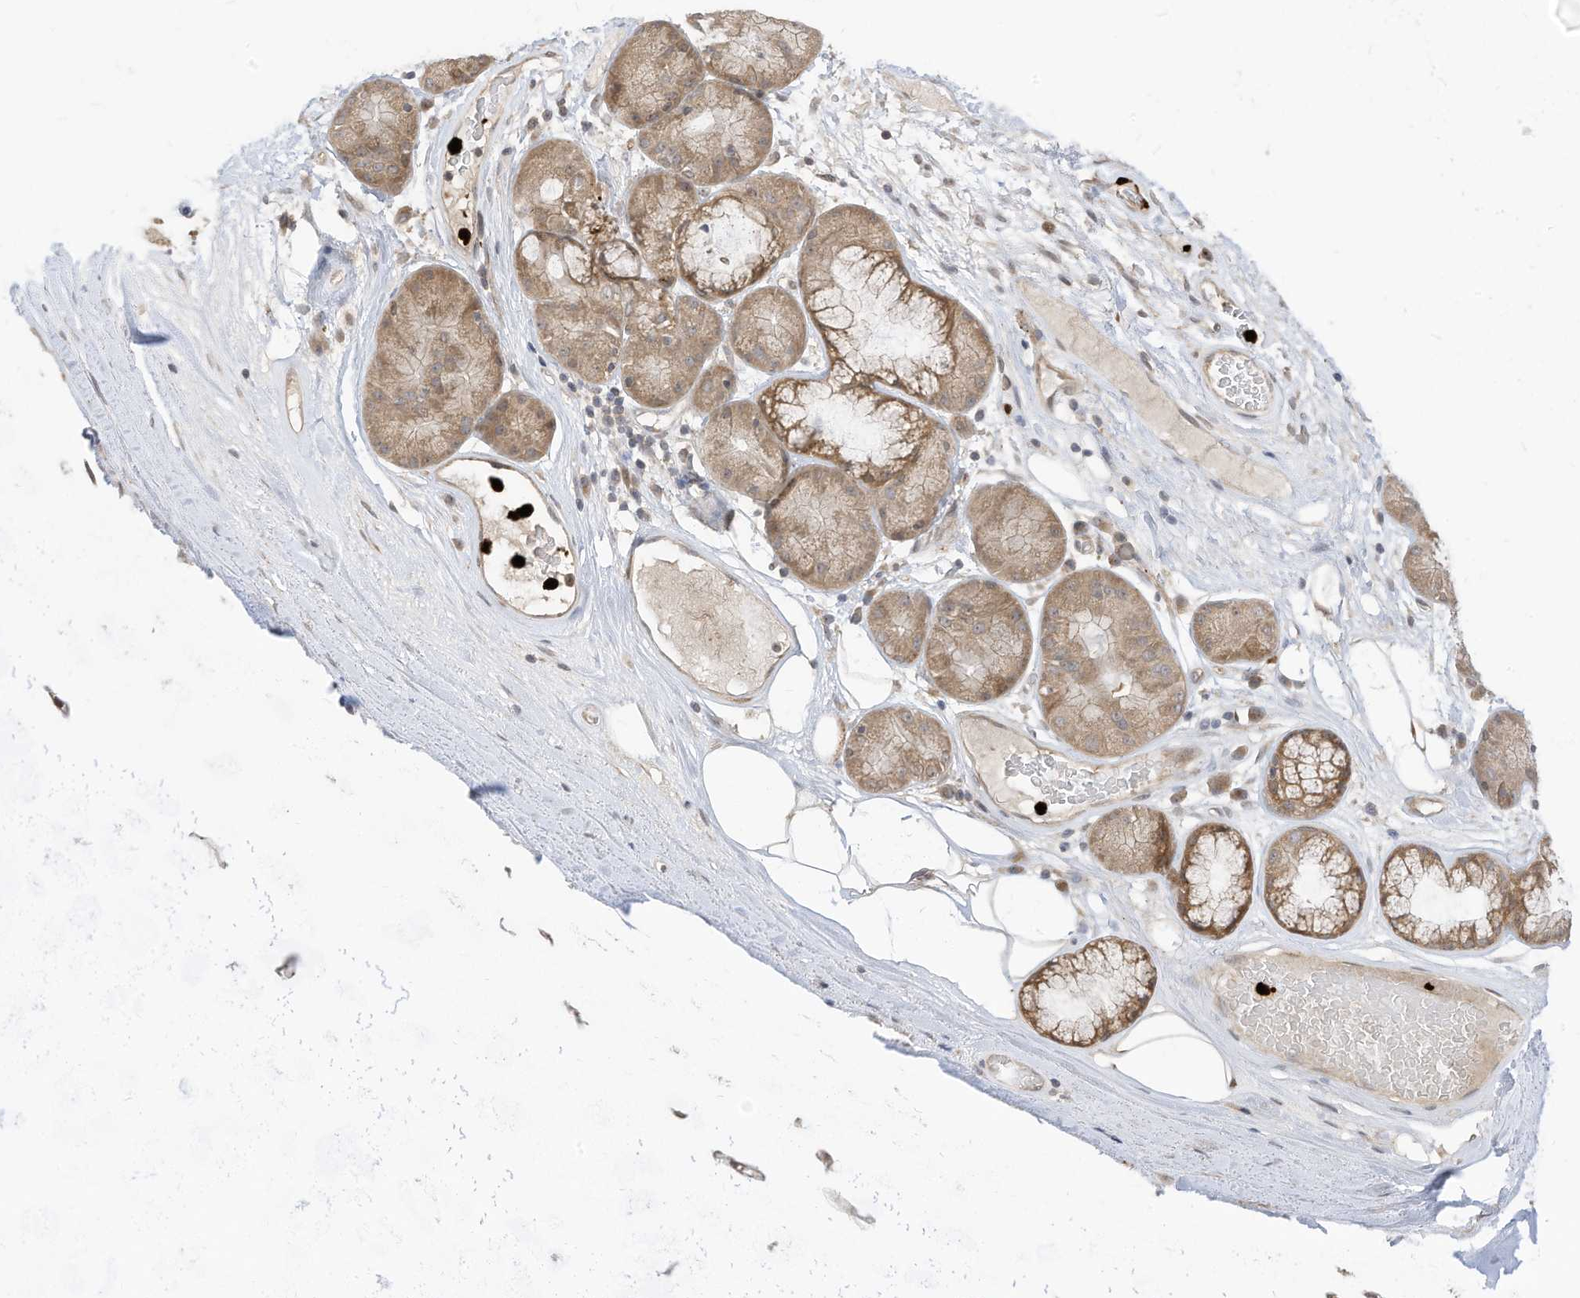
{"staining": {"intensity": "negative", "quantity": "none", "location": "none"}, "tissue": "adipose tissue", "cell_type": "Adipocytes", "image_type": "normal", "snomed": [{"axis": "morphology", "description": "Normal tissue, NOS"}, {"axis": "morphology", "description": "Squamous cell carcinoma, NOS"}, {"axis": "topography", "description": "Lymph node"}, {"axis": "topography", "description": "Bronchus"}, {"axis": "topography", "description": "Lung"}], "caption": "High magnification brightfield microscopy of normal adipose tissue stained with DAB (3,3'-diaminobenzidine) (brown) and counterstained with hematoxylin (blue): adipocytes show no significant positivity. (DAB (3,3'-diaminobenzidine) immunohistochemistry (IHC) visualized using brightfield microscopy, high magnification).", "gene": "CNKSR1", "patient": {"sex": "male", "age": 66}}